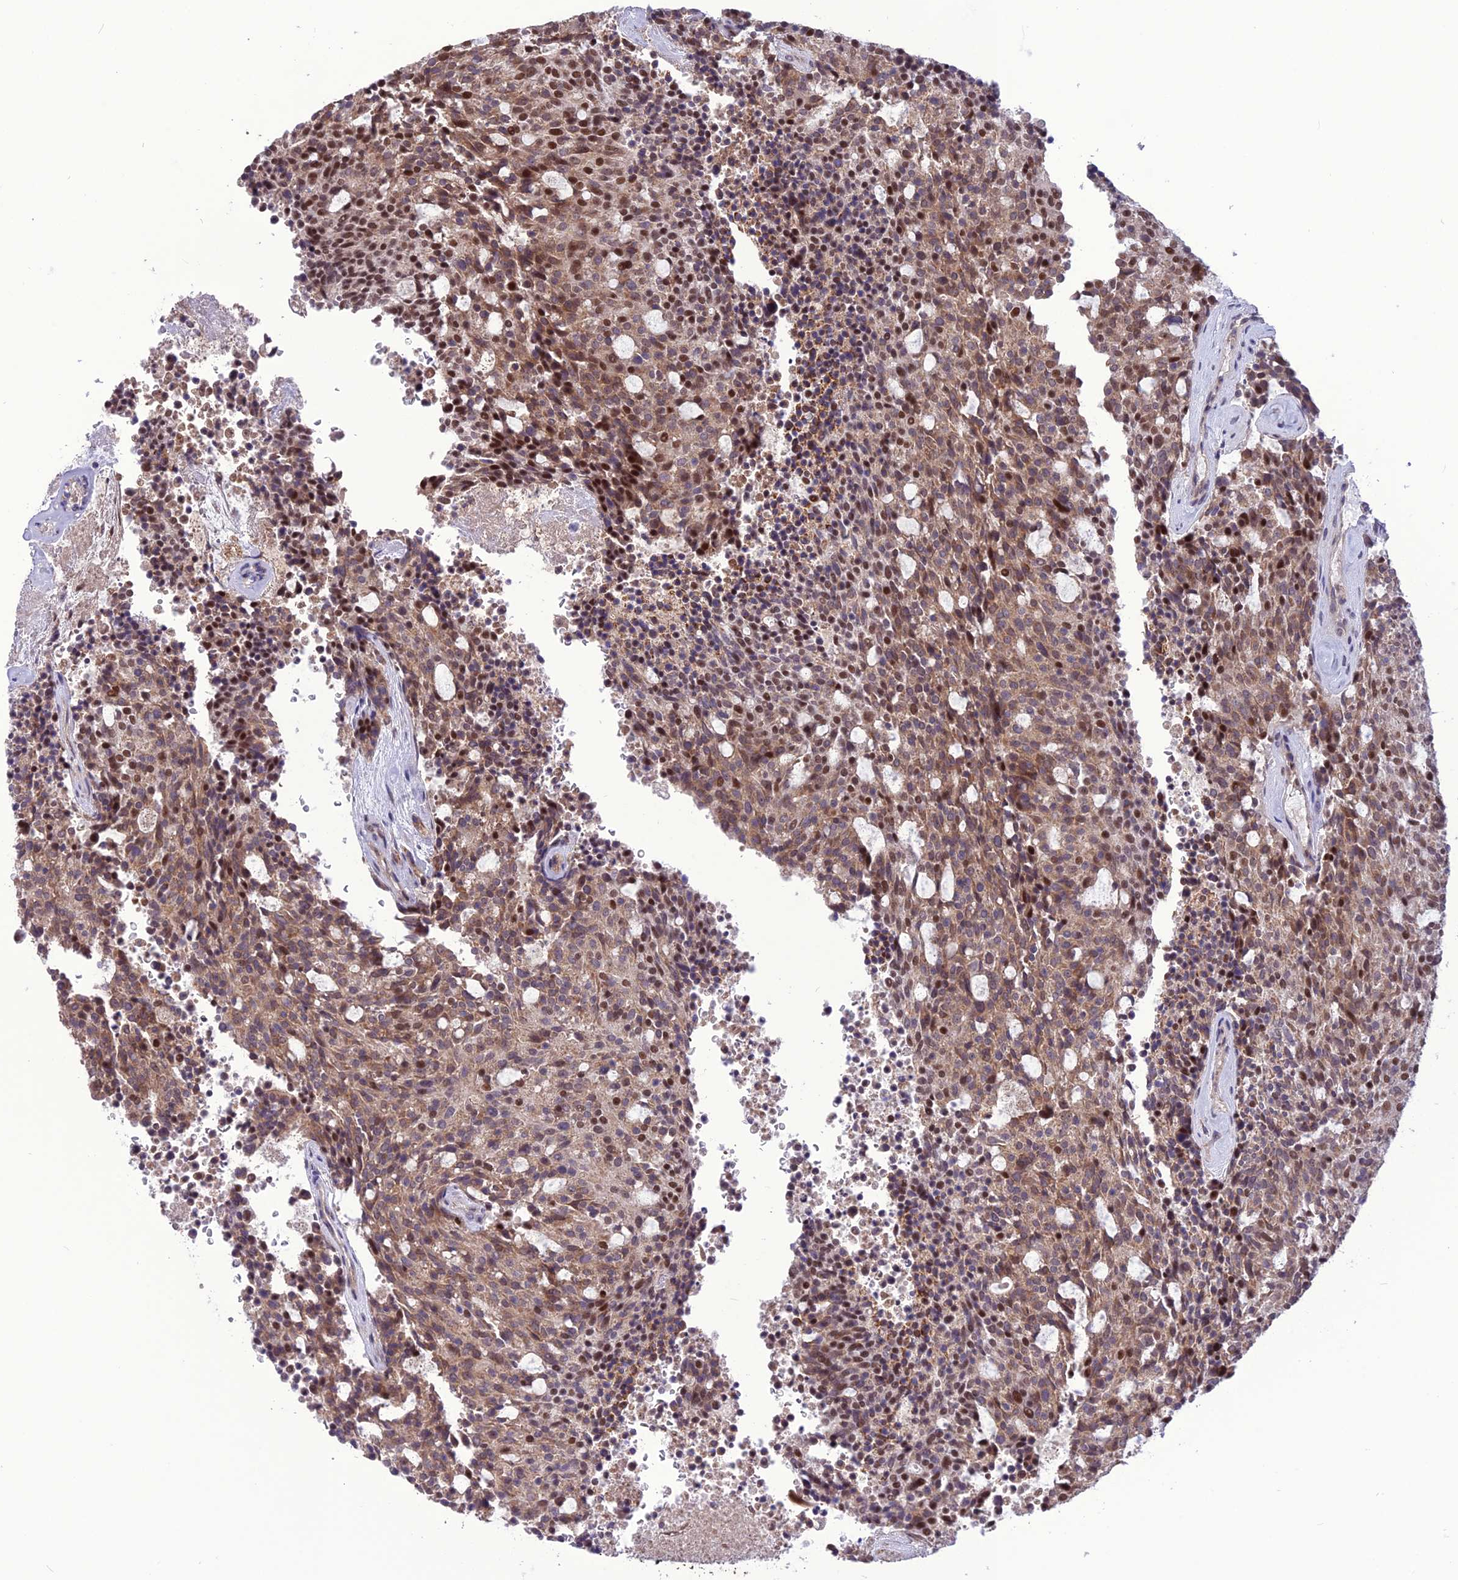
{"staining": {"intensity": "moderate", "quantity": "25%-75%", "location": "cytoplasmic/membranous,nuclear"}, "tissue": "carcinoid", "cell_type": "Tumor cells", "image_type": "cancer", "snomed": [{"axis": "morphology", "description": "Carcinoid, malignant, NOS"}, {"axis": "topography", "description": "Pancreas"}], "caption": "This is a photomicrograph of immunohistochemistry (IHC) staining of carcinoid, which shows moderate expression in the cytoplasmic/membranous and nuclear of tumor cells.", "gene": "DIS3", "patient": {"sex": "female", "age": 54}}